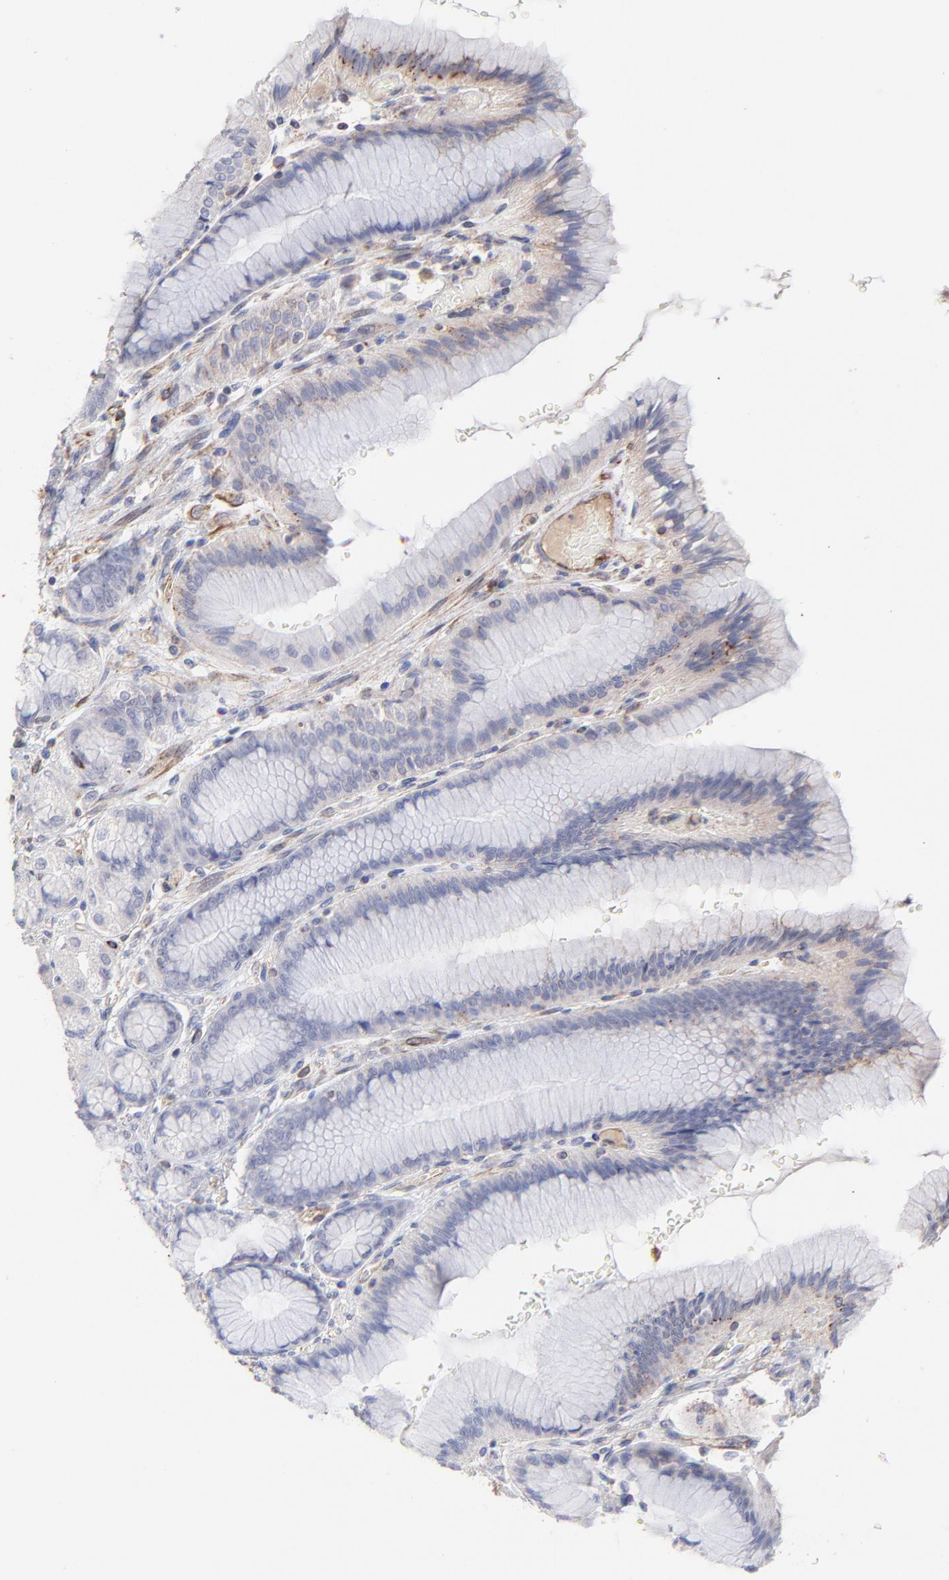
{"staining": {"intensity": "negative", "quantity": "none", "location": "none"}, "tissue": "stomach", "cell_type": "Glandular cells", "image_type": "normal", "snomed": [{"axis": "morphology", "description": "Normal tissue, NOS"}, {"axis": "morphology", "description": "Adenocarcinoma, NOS"}, {"axis": "topography", "description": "Stomach"}, {"axis": "topography", "description": "Stomach, lower"}], "caption": "DAB immunohistochemical staining of unremarkable stomach exhibits no significant expression in glandular cells. The staining was performed using DAB (3,3'-diaminobenzidine) to visualize the protein expression in brown, while the nuclei were stained in blue with hematoxylin (Magnification: 20x).", "gene": "COX8C", "patient": {"sex": "female", "age": 65}}